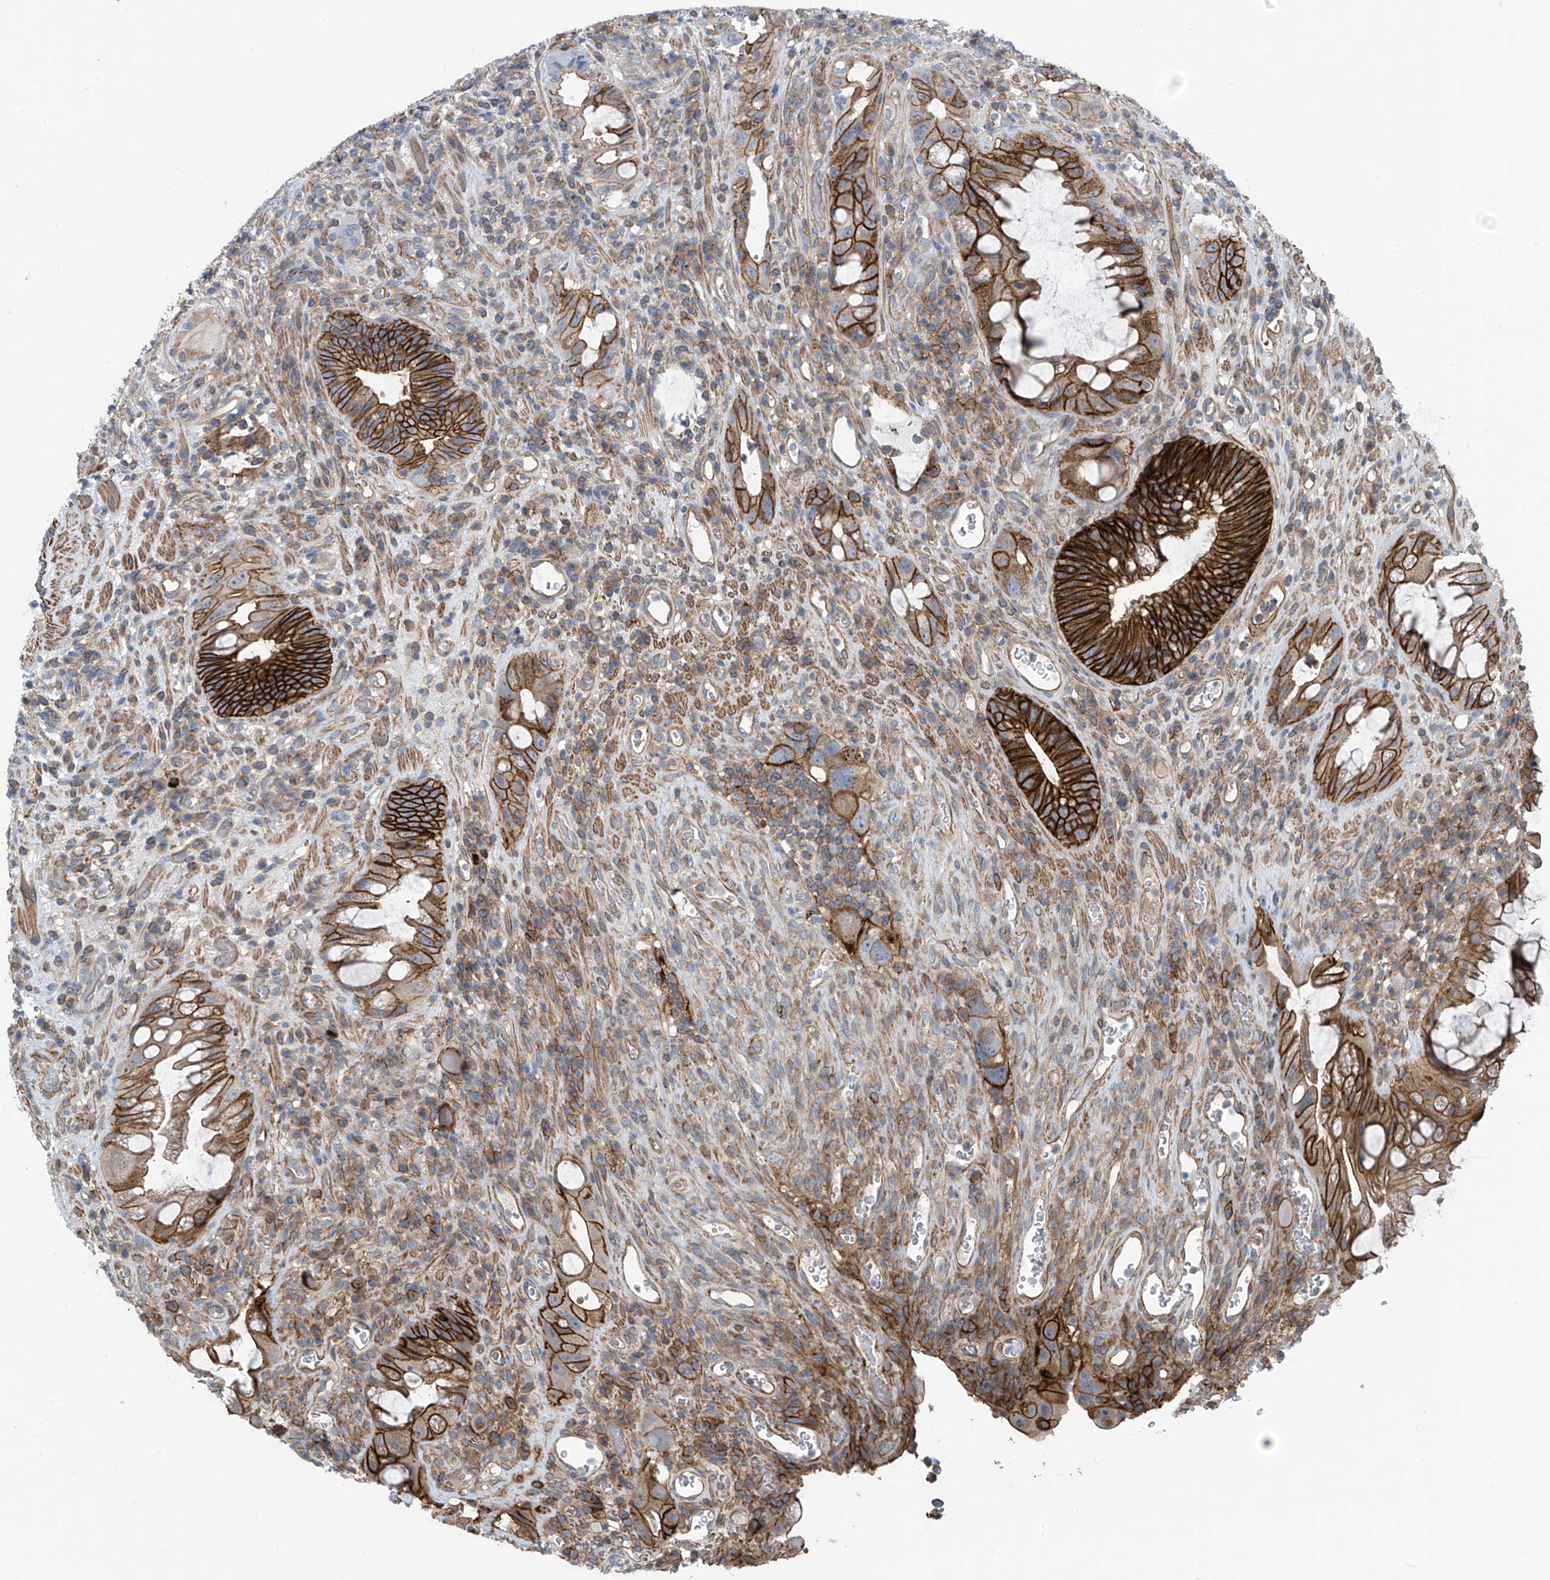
{"staining": {"intensity": "strong", "quantity": ">75%", "location": "cytoplasmic/membranous"}, "tissue": "colorectal cancer", "cell_type": "Tumor cells", "image_type": "cancer", "snomed": [{"axis": "morphology", "description": "Adenocarcinoma, NOS"}, {"axis": "topography", "description": "Rectum"}], "caption": "The image exhibits staining of colorectal adenocarcinoma, revealing strong cytoplasmic/membranous protein positivity (brown color) within tumor cells.", "gene": "SLC1A5", "patient": {"sex": "male", "age": 59}}